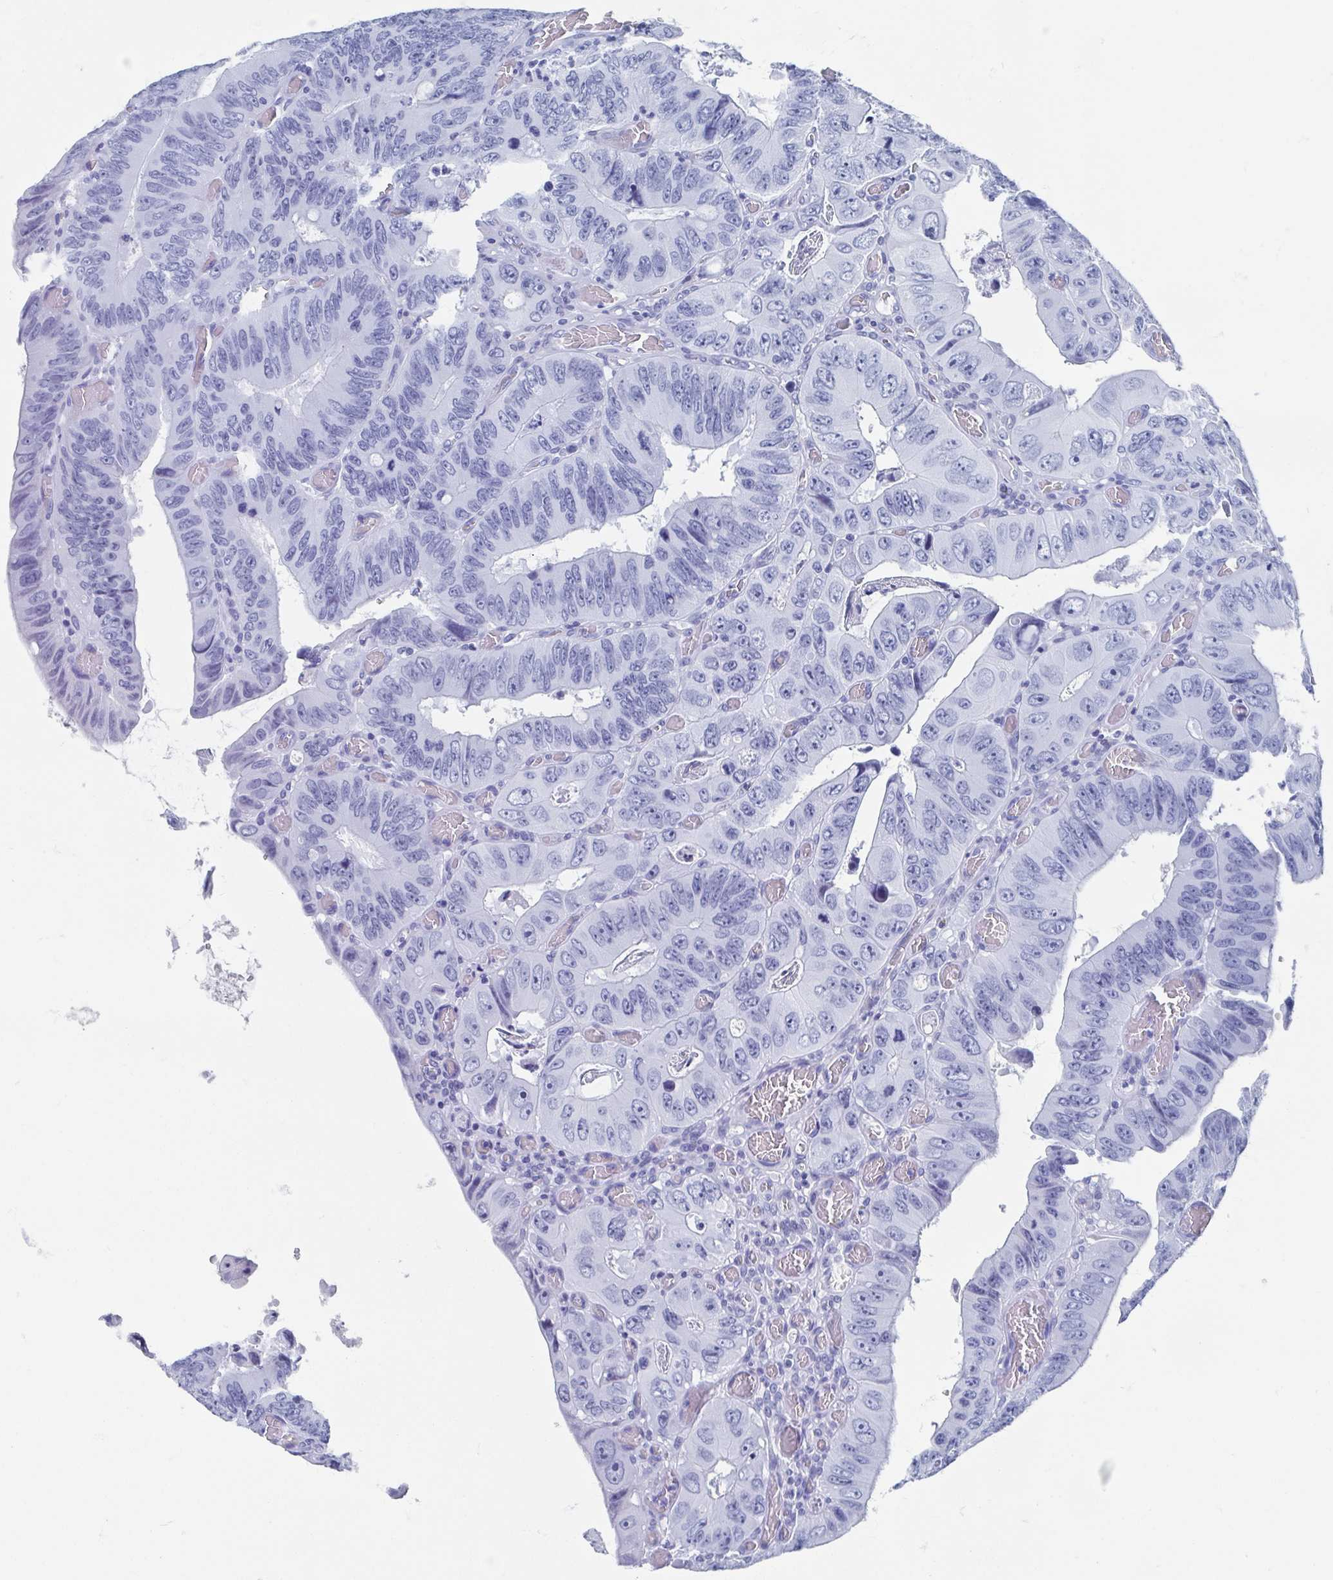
{"staining": {"intensity": "negative", "quantity": "none", "location": "none"}, "tissue": "colorectal cancer", "cell_type": "Tumor cells", "image_type": "cancer", "snomed": [{"axis": "morphology", "description": "Adenocarcinoma, NOS"}, {"axis": "topography", "description": "Colon"}], "caption": "DAB (3,3'-diaminobenzidine) immunohistochemical staining of human colorectal cancer exhibits no significant staining in tumor cells. (Stains: DAB IHC with hematoxylin counter stain, Microscopy: brightfield microscopy at high magnification).", "gene": "HDGFL1", "patient": {"sex": "female", "age": 84}}